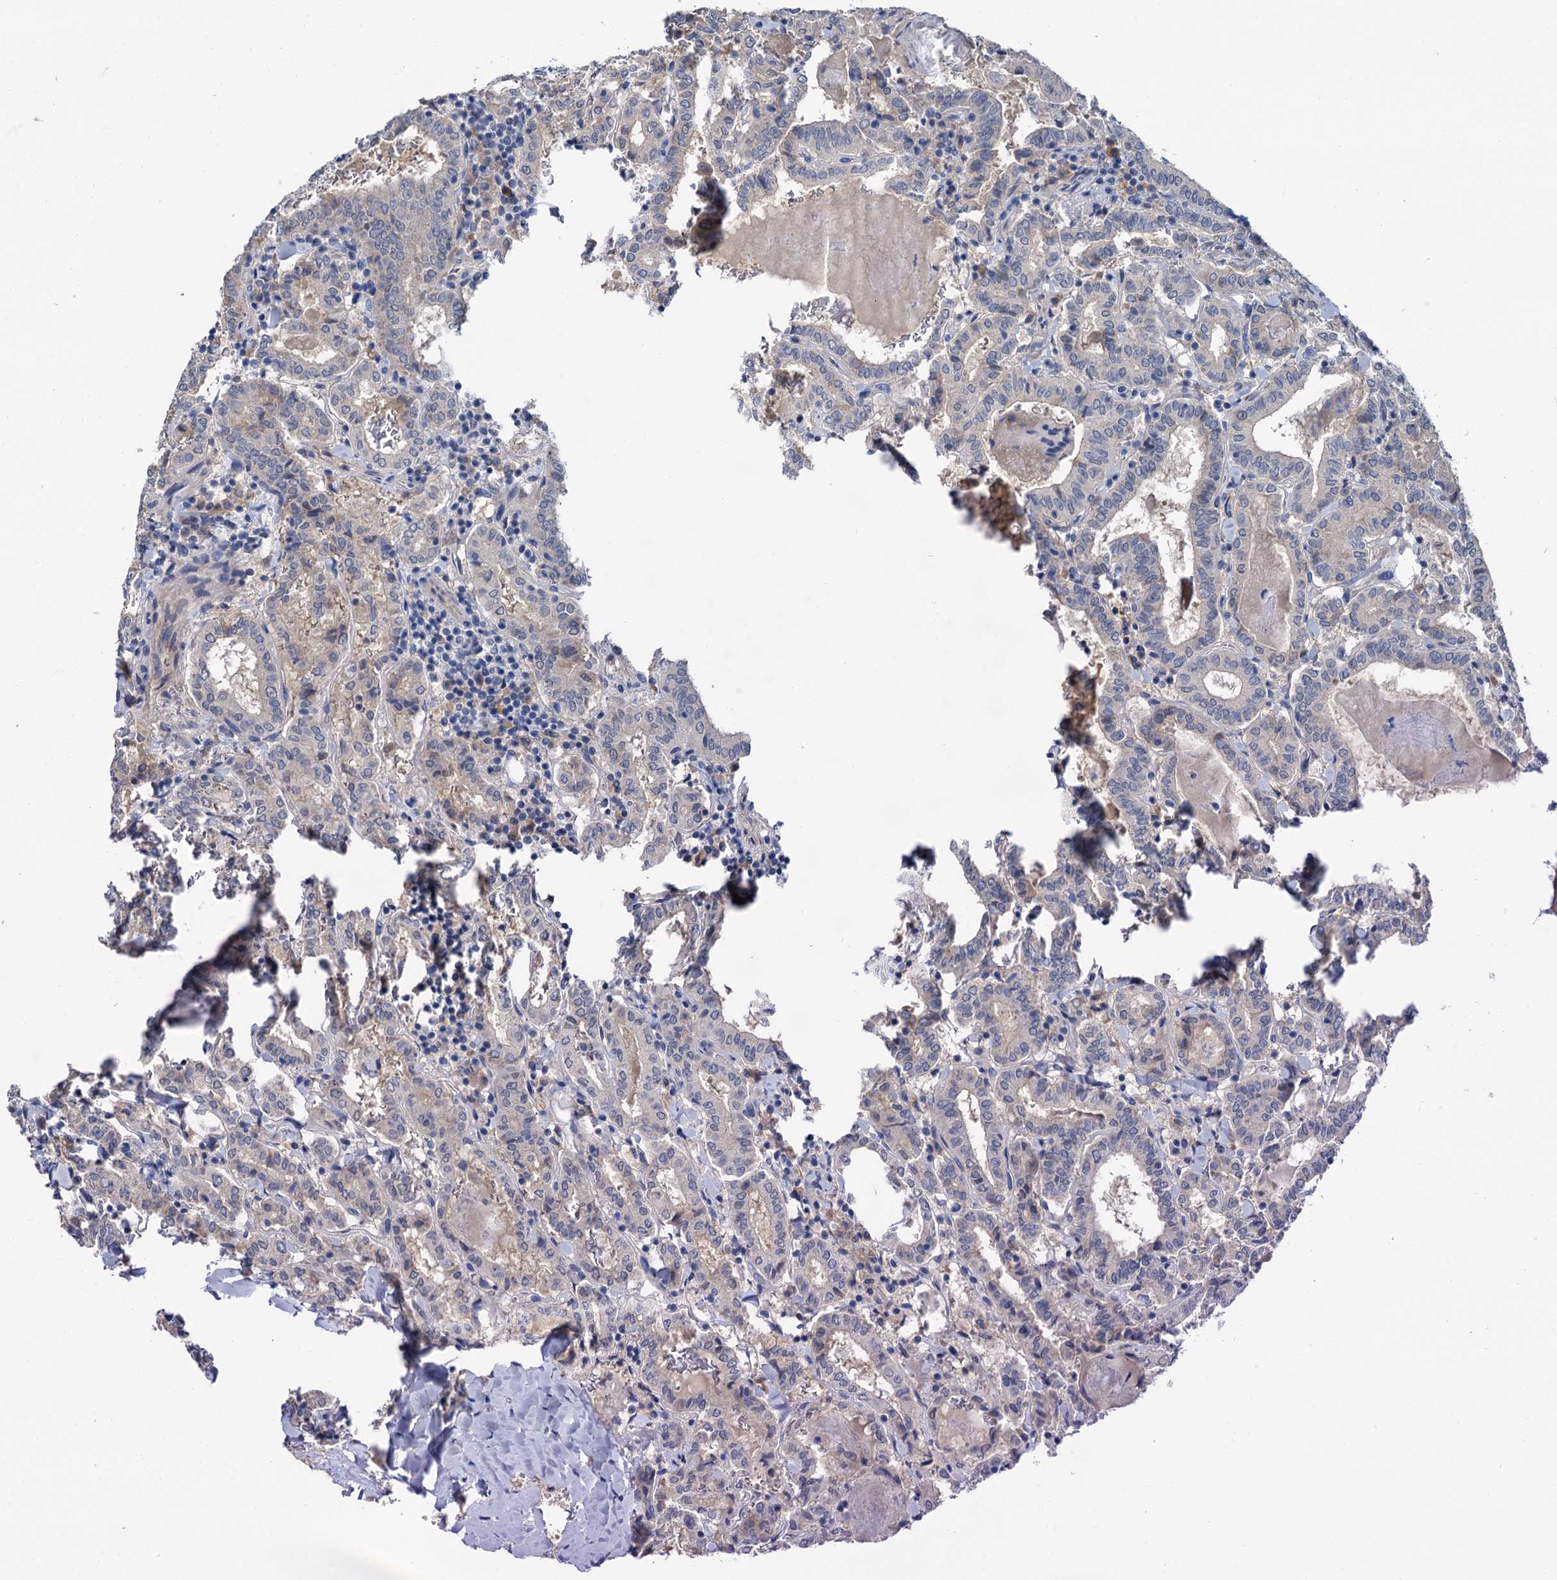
{"staining": {"intensity": "negative", "quantity": "none", "location": "none"}, "tissue": "thyroid cancer", "cell_type": "Tumor cells", "image_type": "cancer", "snomed": [{"axis": "morphology", "description": "Papillary adenocarcinoma, NOS"}, {"axis": "topography", "description": "Thyroid gland"}], "caption": "Image shows no significant protein positivity in tumor cells of thyroid papillary adenocarcinoma.", "gene": "ANKRD42", "patient": {"sex": "female", "age": 72}}